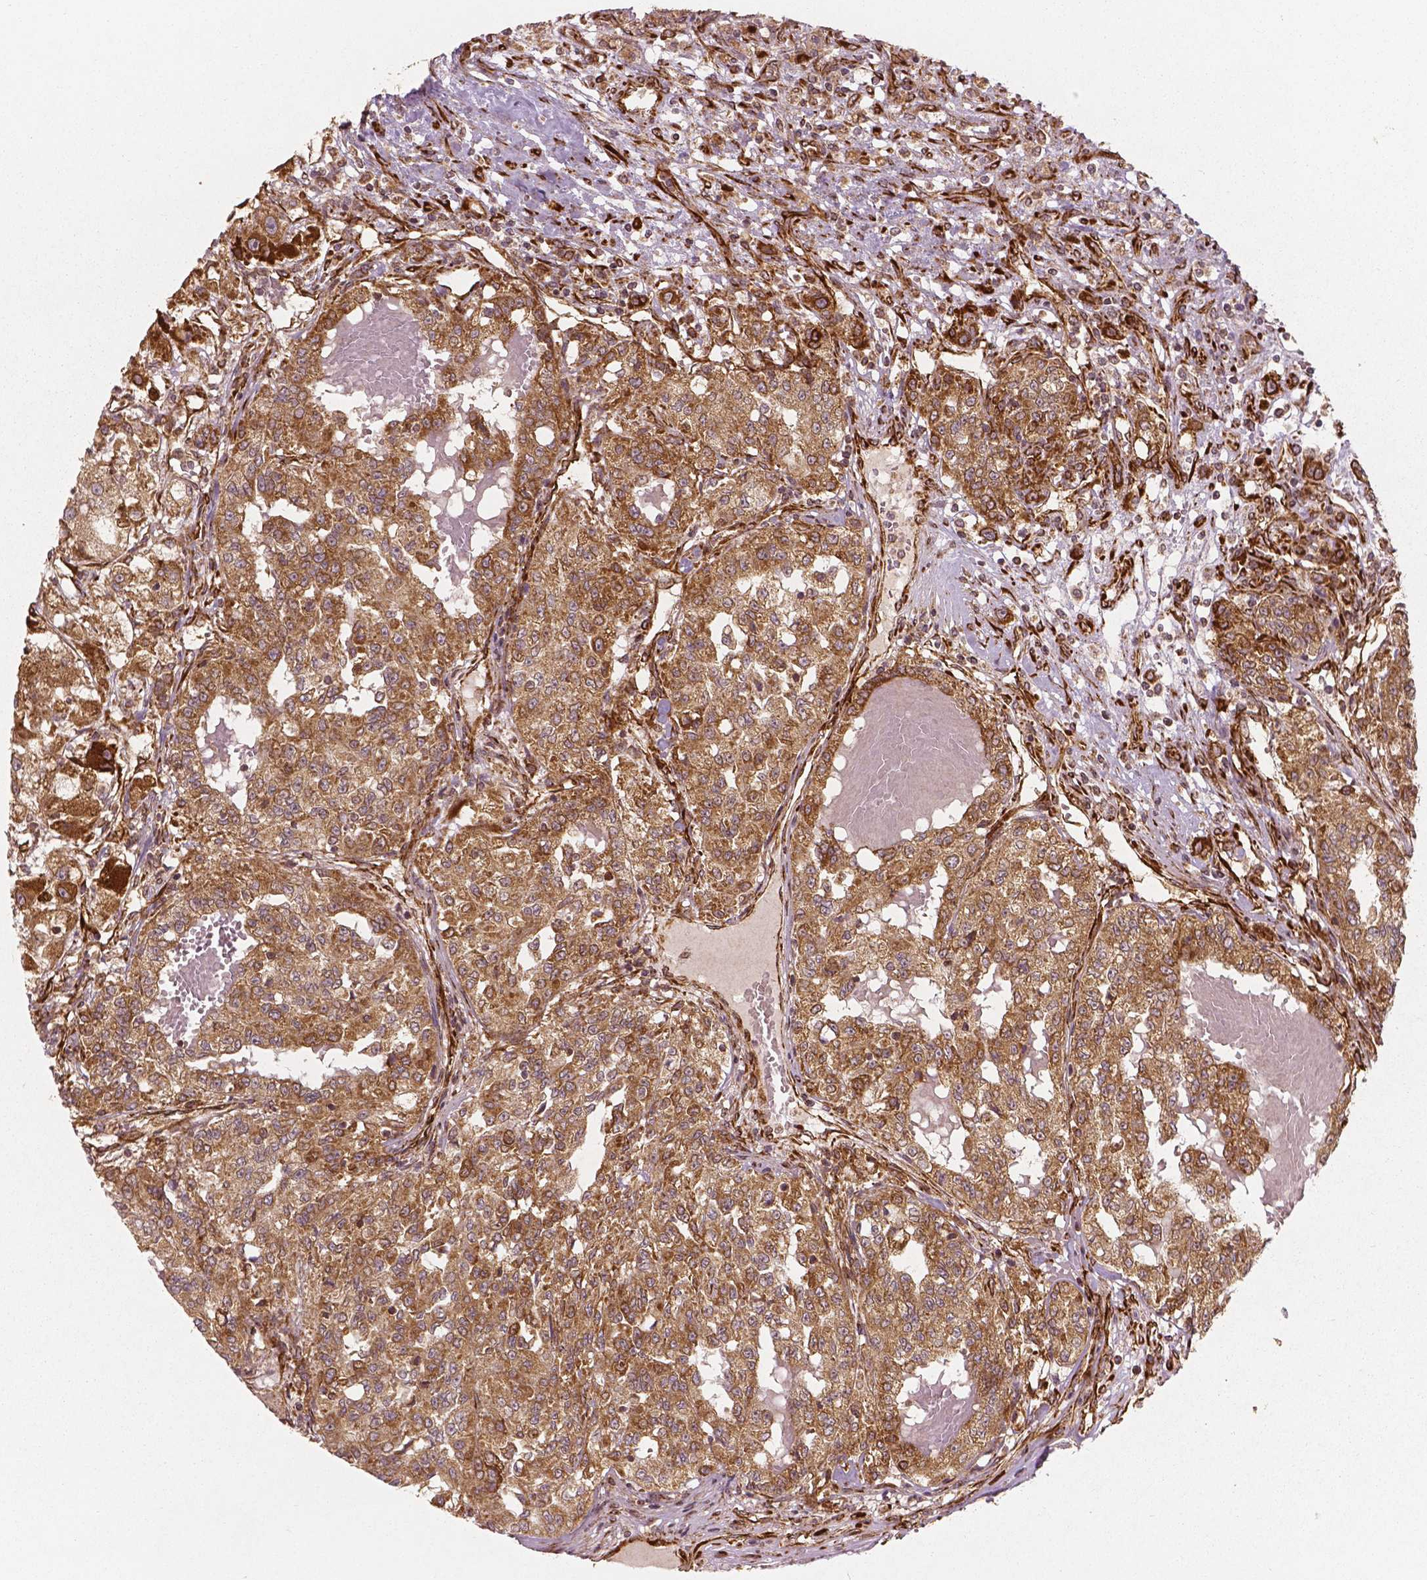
{"staining": {"intensity": "moderate", "quantity": ">75%", "location": "cytoplasmic/membranous"}, "tissue": "renal cancer", "cell_type": "Tumor cells", "image_type": "cancer", "snomed": [{"axis": "morphology", "description": "Adenocarcinoma, NOS"}, {"axis": "topography", "description": "Kidney"}], "caption": "The immunohistochemical stain labels moderate cytoplasmic/membranous positivity in tumor cells of renal cancer tissue.", "gene": "PGAM5", "patient": {"sex": "female", "age": 63}}